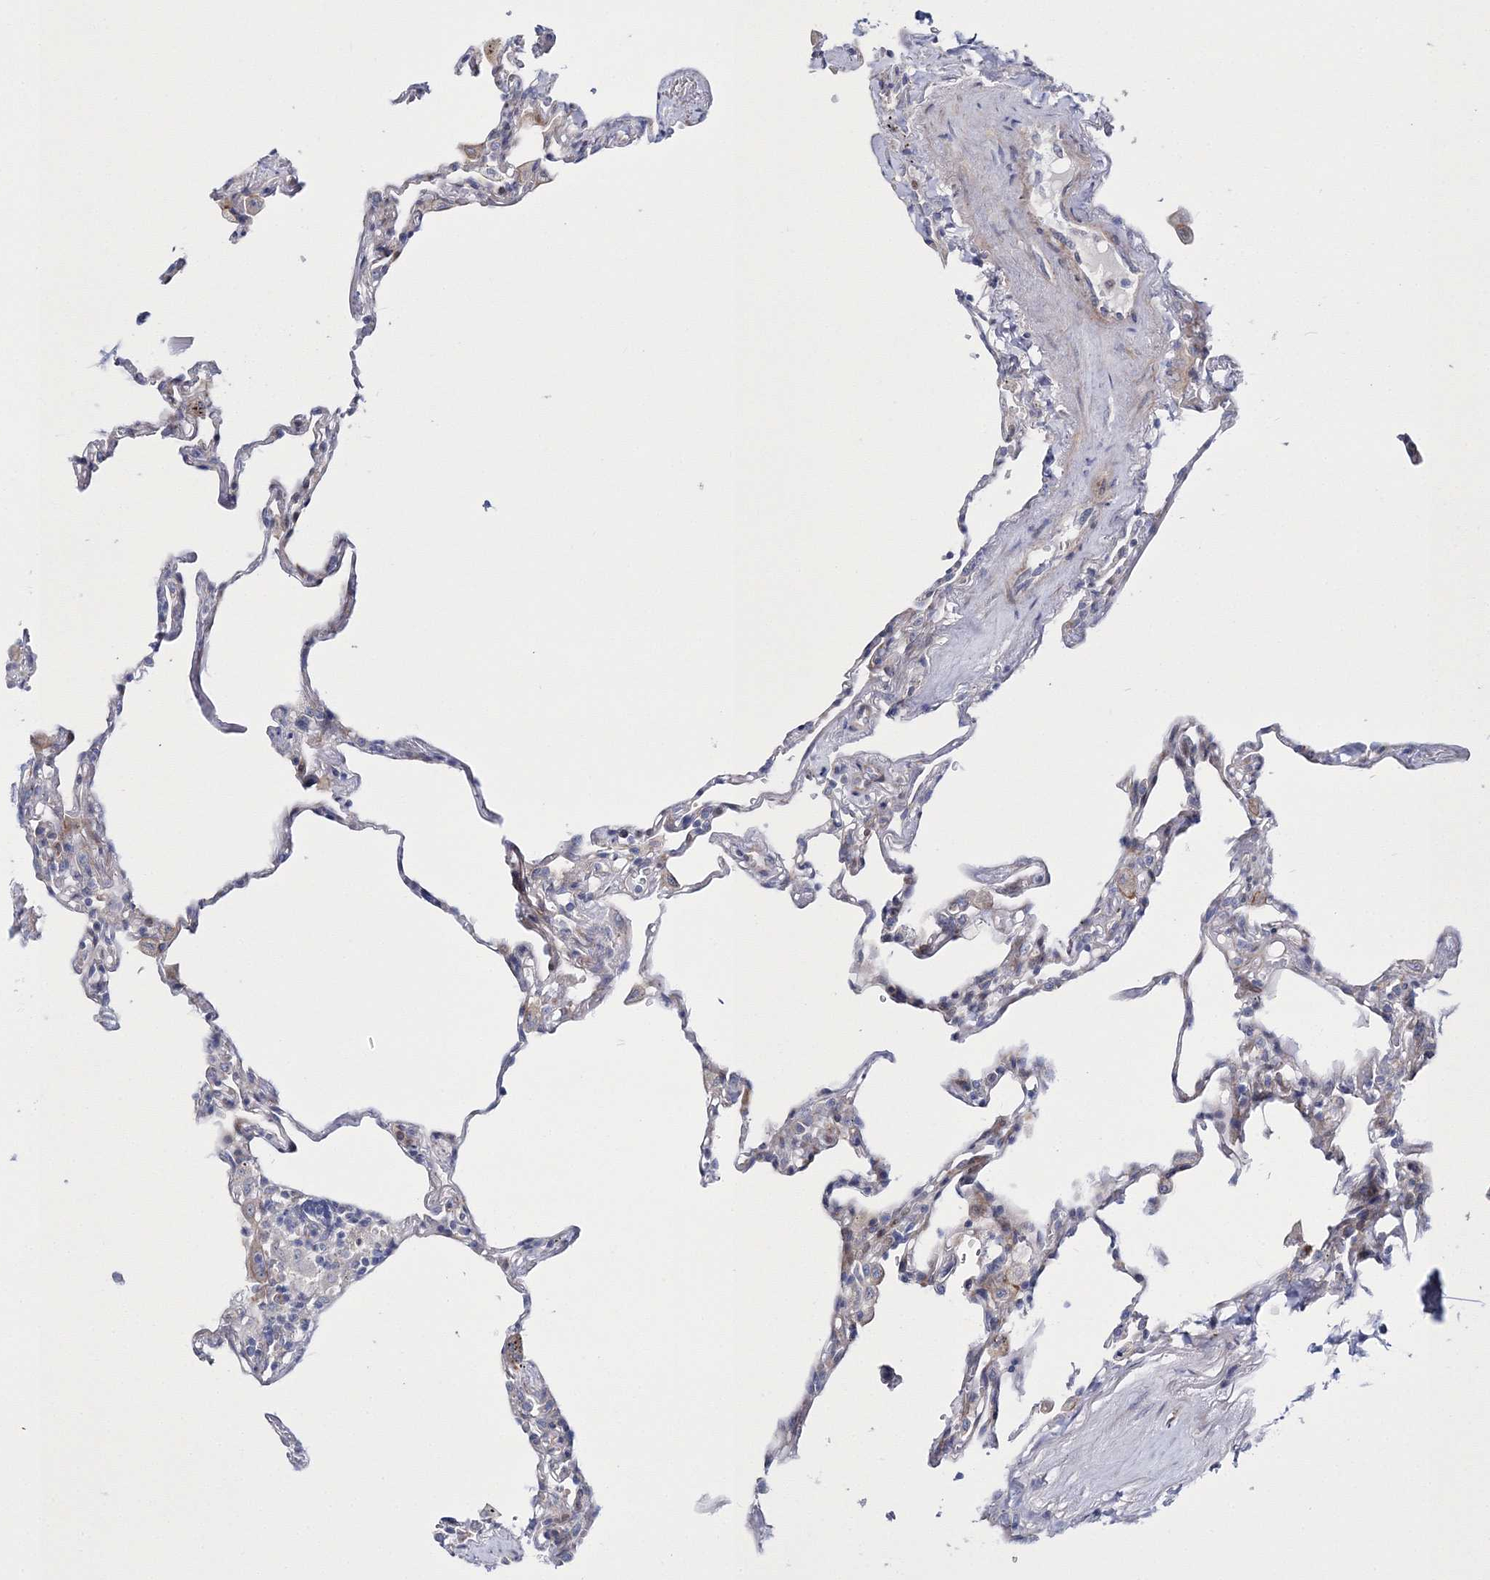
{"staining": {"intensity": "negative", "quantity": "none", "location": "none"}, "tissue": "lung", "cell_type": "Alveolar cells", "image_type": "normal", "snomed": [{"axis": "morphology", "description": "Normal tissue, NOS"}, {"axis": "topography", "description": "Lung"}], "caption": "DAB immunohistochemical staining of unremarkable lung exhibits no significant expression in alveolar cells. (Brightfield microscopy of DAB immunohistochemistry at high magnification).", "gene": "ARHGAP32", "patient": {"sex": "male", "age": 59}}